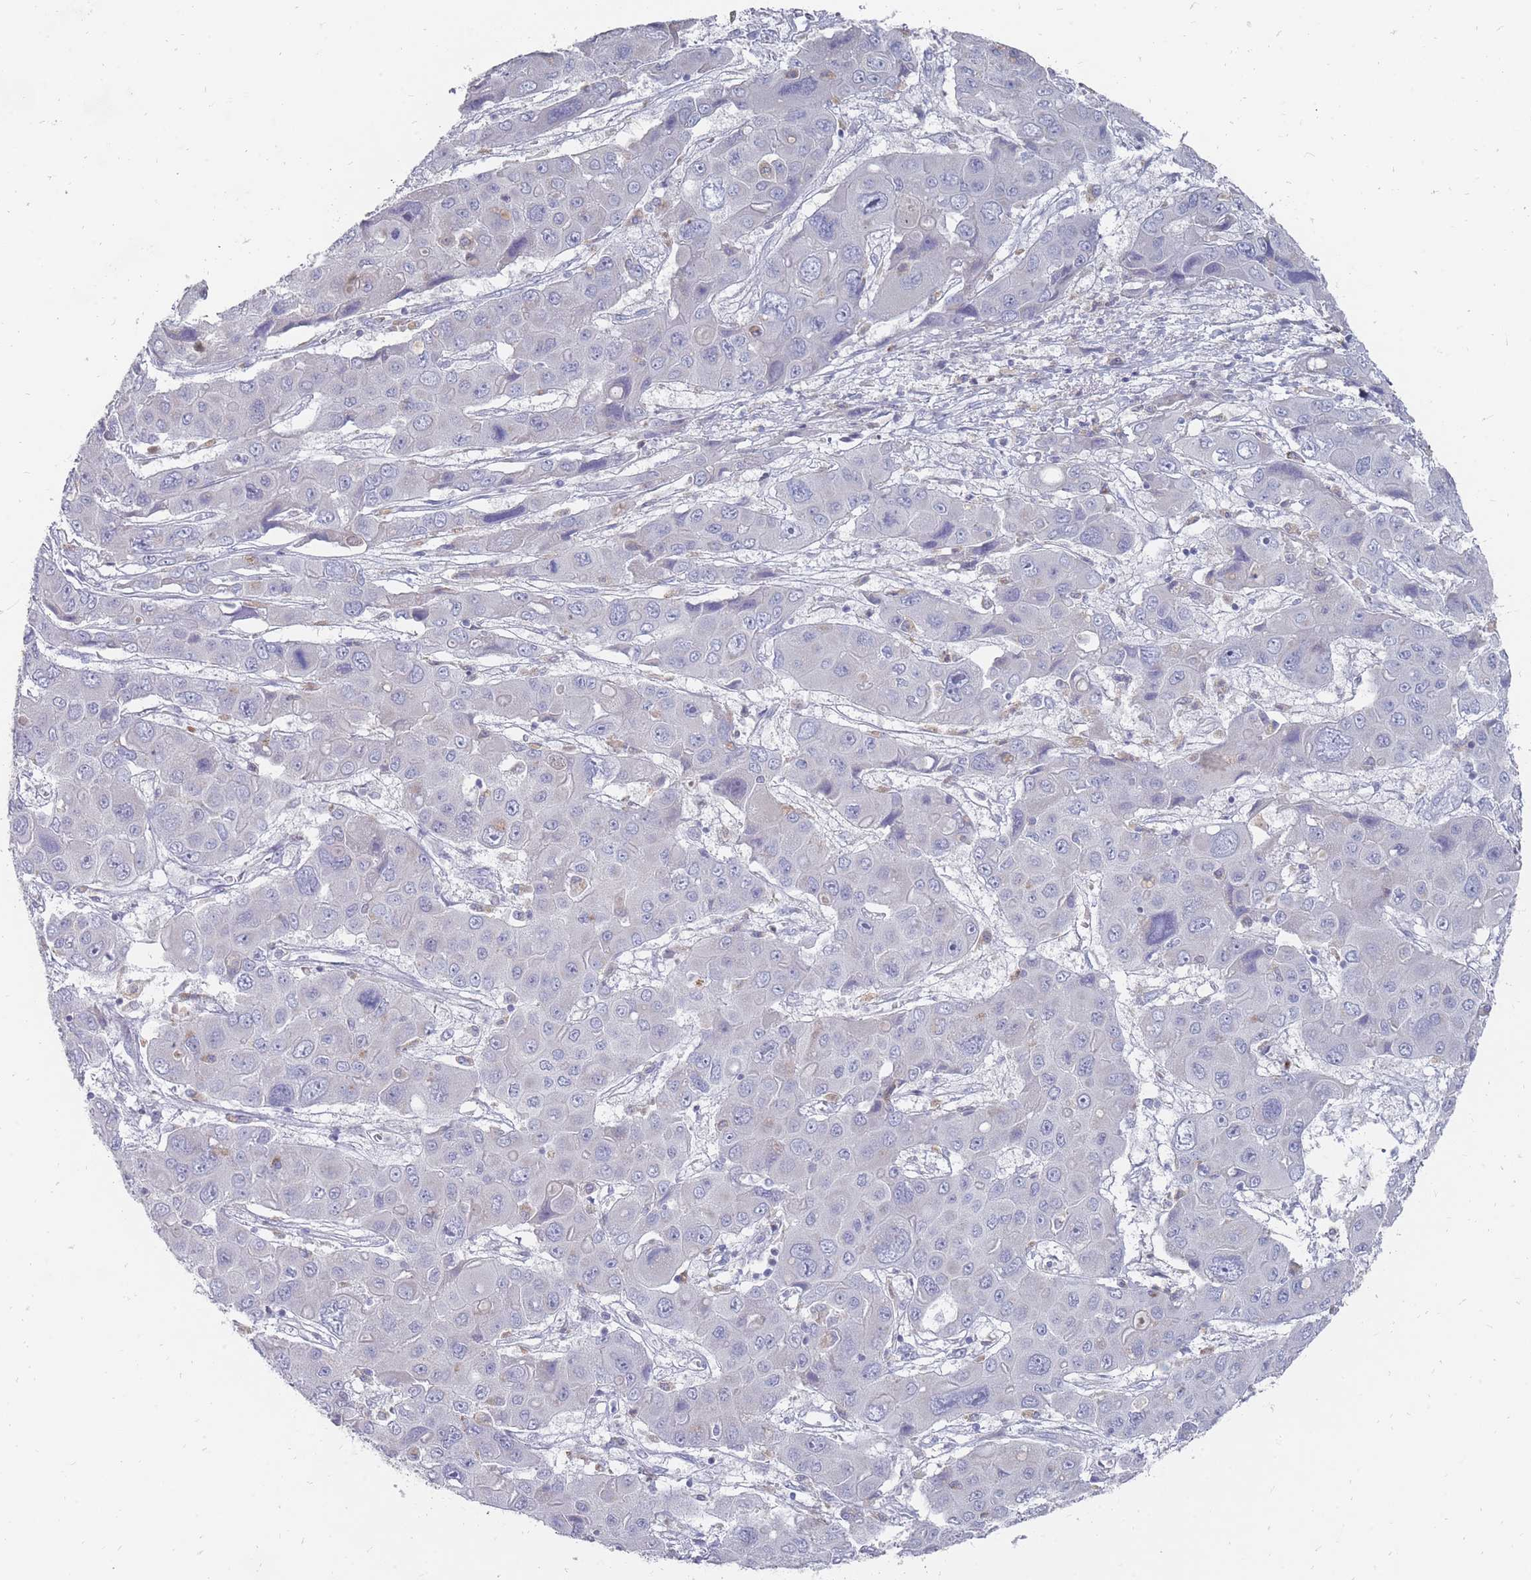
{"staining": {"intensity": "negative", "quantity": "none", "location": "none"}, "tissue": "liver cancer", "cell_type": "Tumor cells", "image_type": "cancer", "snomed": [{"axis": "morphology", "description": "Cholangiocarcinoma"}, {"axis": "topography", "description": "Liver"}], "caption": "Immunohistochemical staining of liver cancer (cholangiocarcinoma) displays no significant staining in tumor cells.", "gene": "OTULINL", "patient": {"sex": "male", "age": 67}}